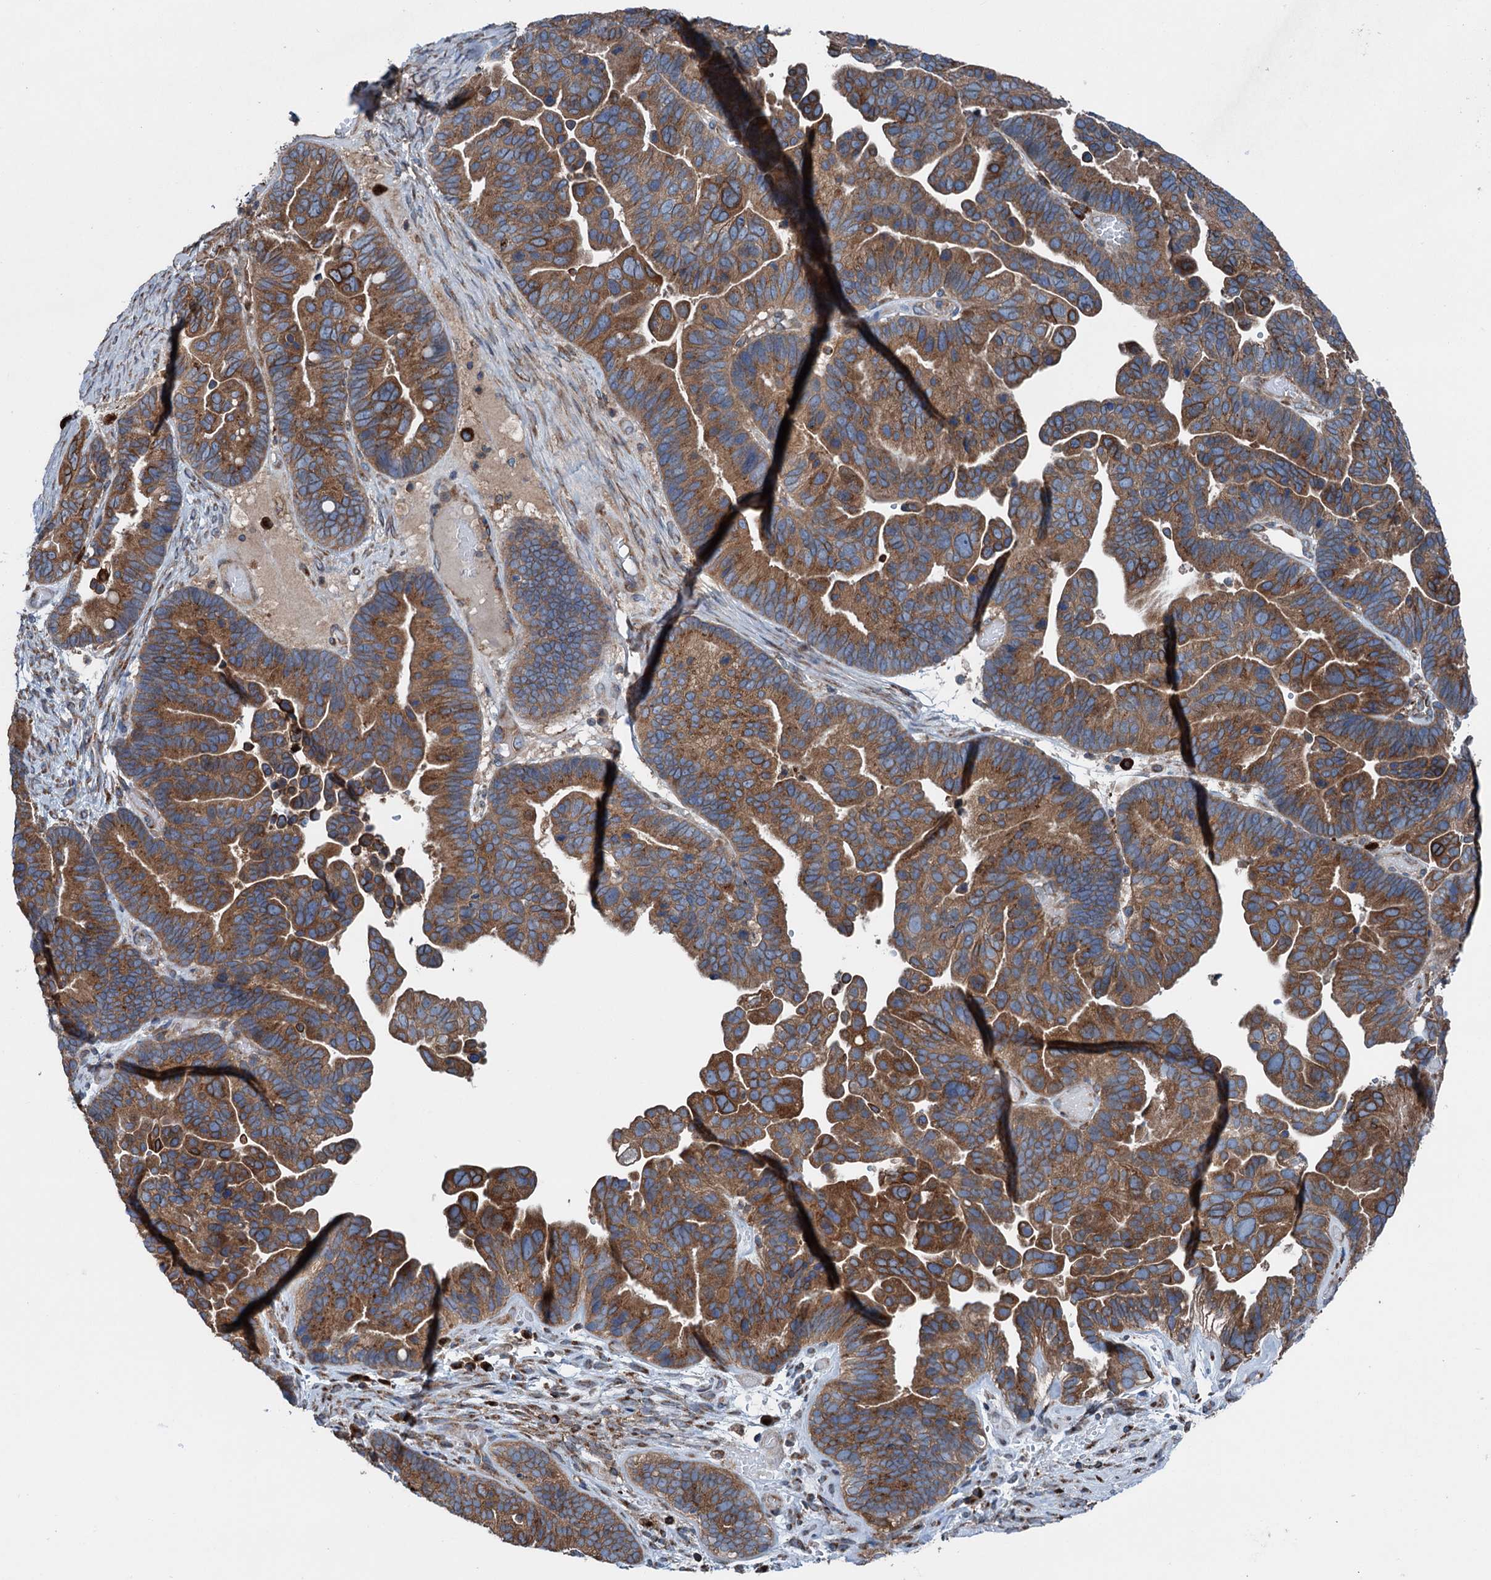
{"staining": {"intensity": "strong", "quantity": ">75%", "location": "cytoplasmic/membranous"}, "tissue": "ovarian cancer", "cell_type": "Tumor cells", "image_type": "cancer", "snomed": [{"axis": "morphology", "description": "Cystadenocarcinoma, serous, NOS"}, {"axis": "topography", "description": "Ovary"}], "caption": "This histopathology image shows IHC staining of ovarian serous cystadenocarcinoma, with high strong cytoplasmic/membranous expression in about >75% of tumor cells.", "gene": "CALCOCO1", "patient": {"sex": "female", "age": 56}}